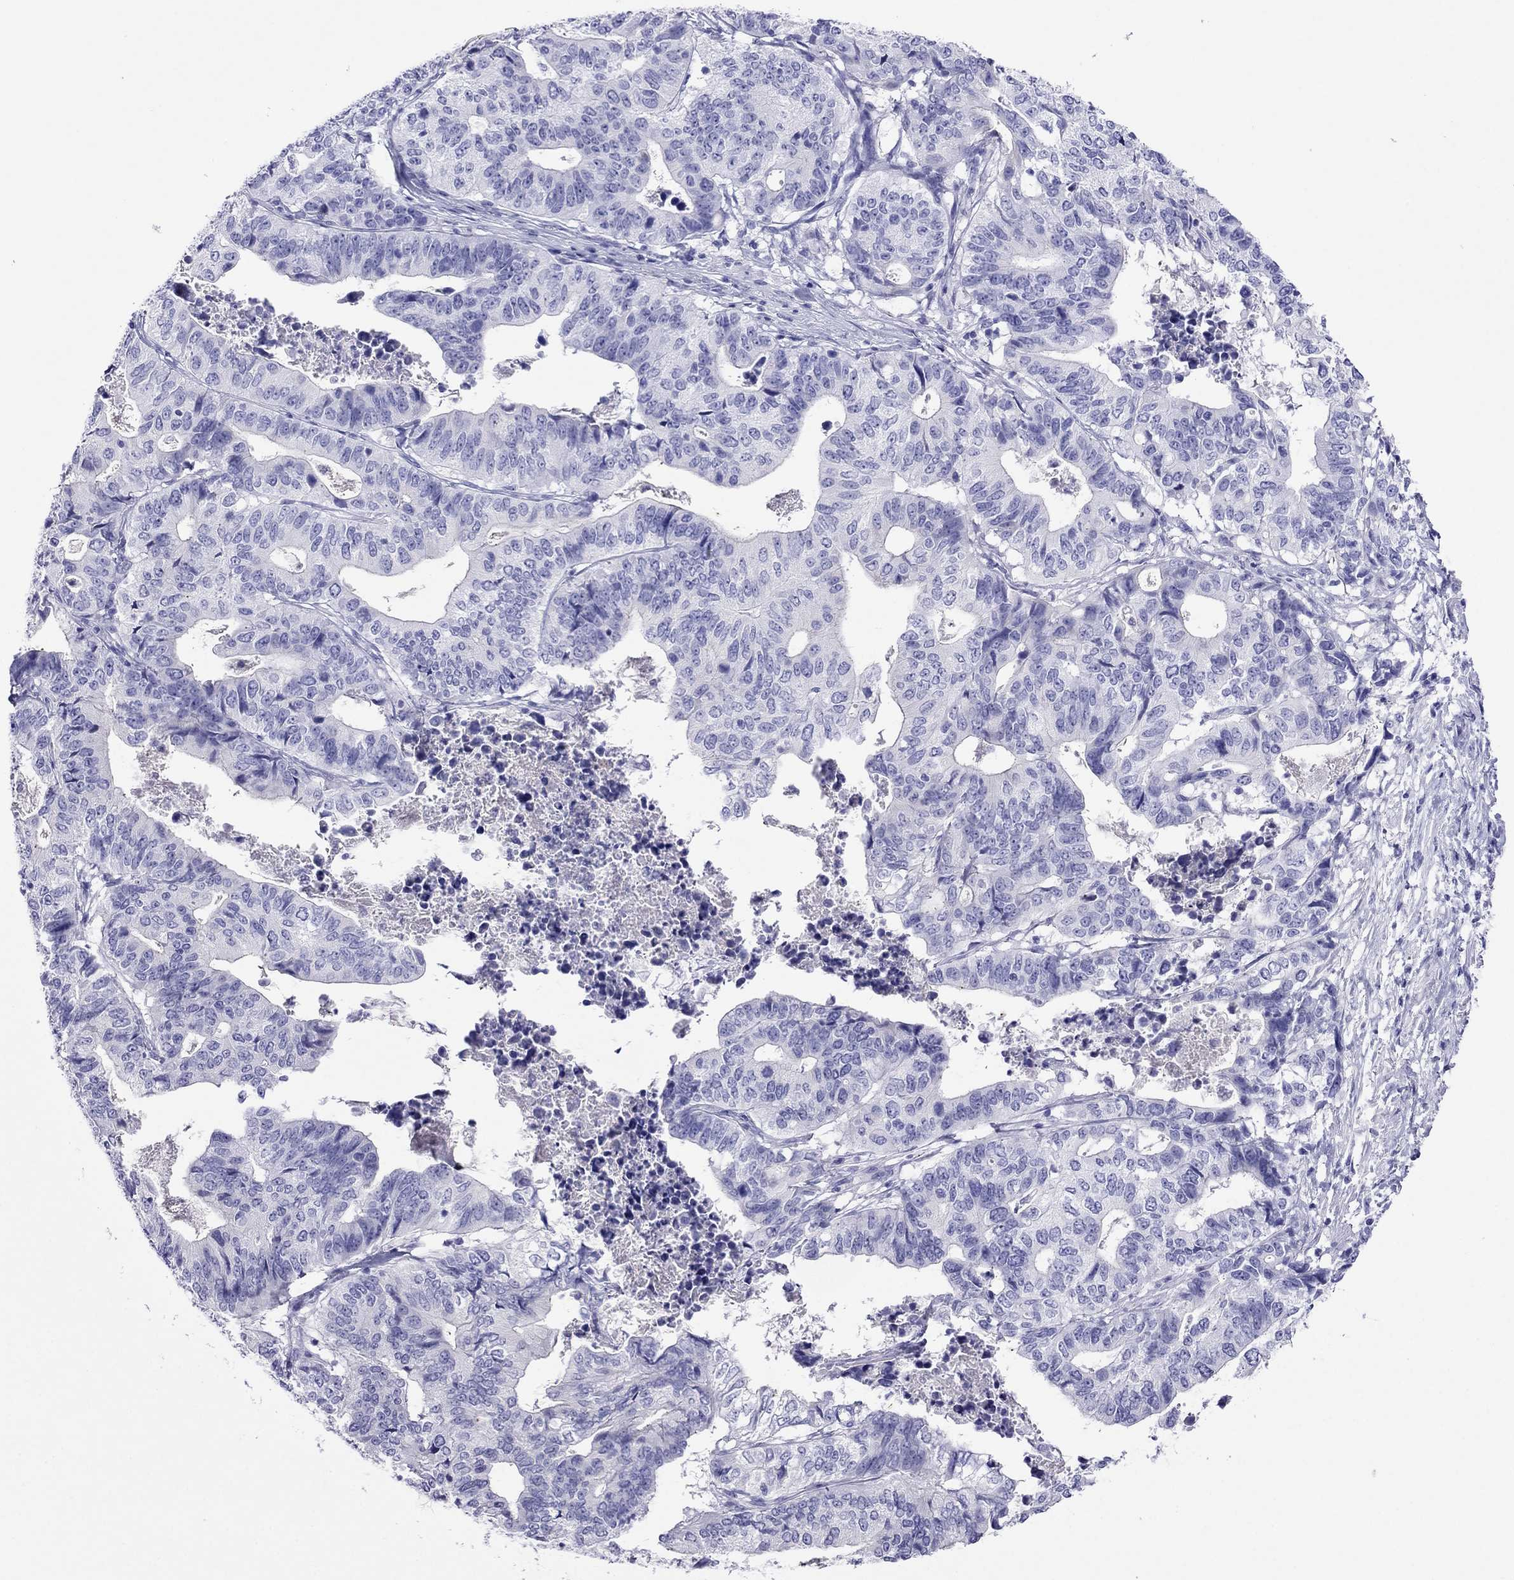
{"staining": {"intensity": "negative", "quantity": "none", "location": "none"}, "tissue": "stomach cancer", "cell_type": "Tumor cells", "image_type": "cancer", "snomed": [{"axis": "morphology", "description": "Adenocarcinoma, NOS"}, {"axis": "topography", "description": "Stomach, upper"}], "caption": "Tumor cells show no significant protein expression in stomach cancer (adenocarcinoma).", "gene": "PCDHA6", "patient": {"sex": "female", "age": 67}}